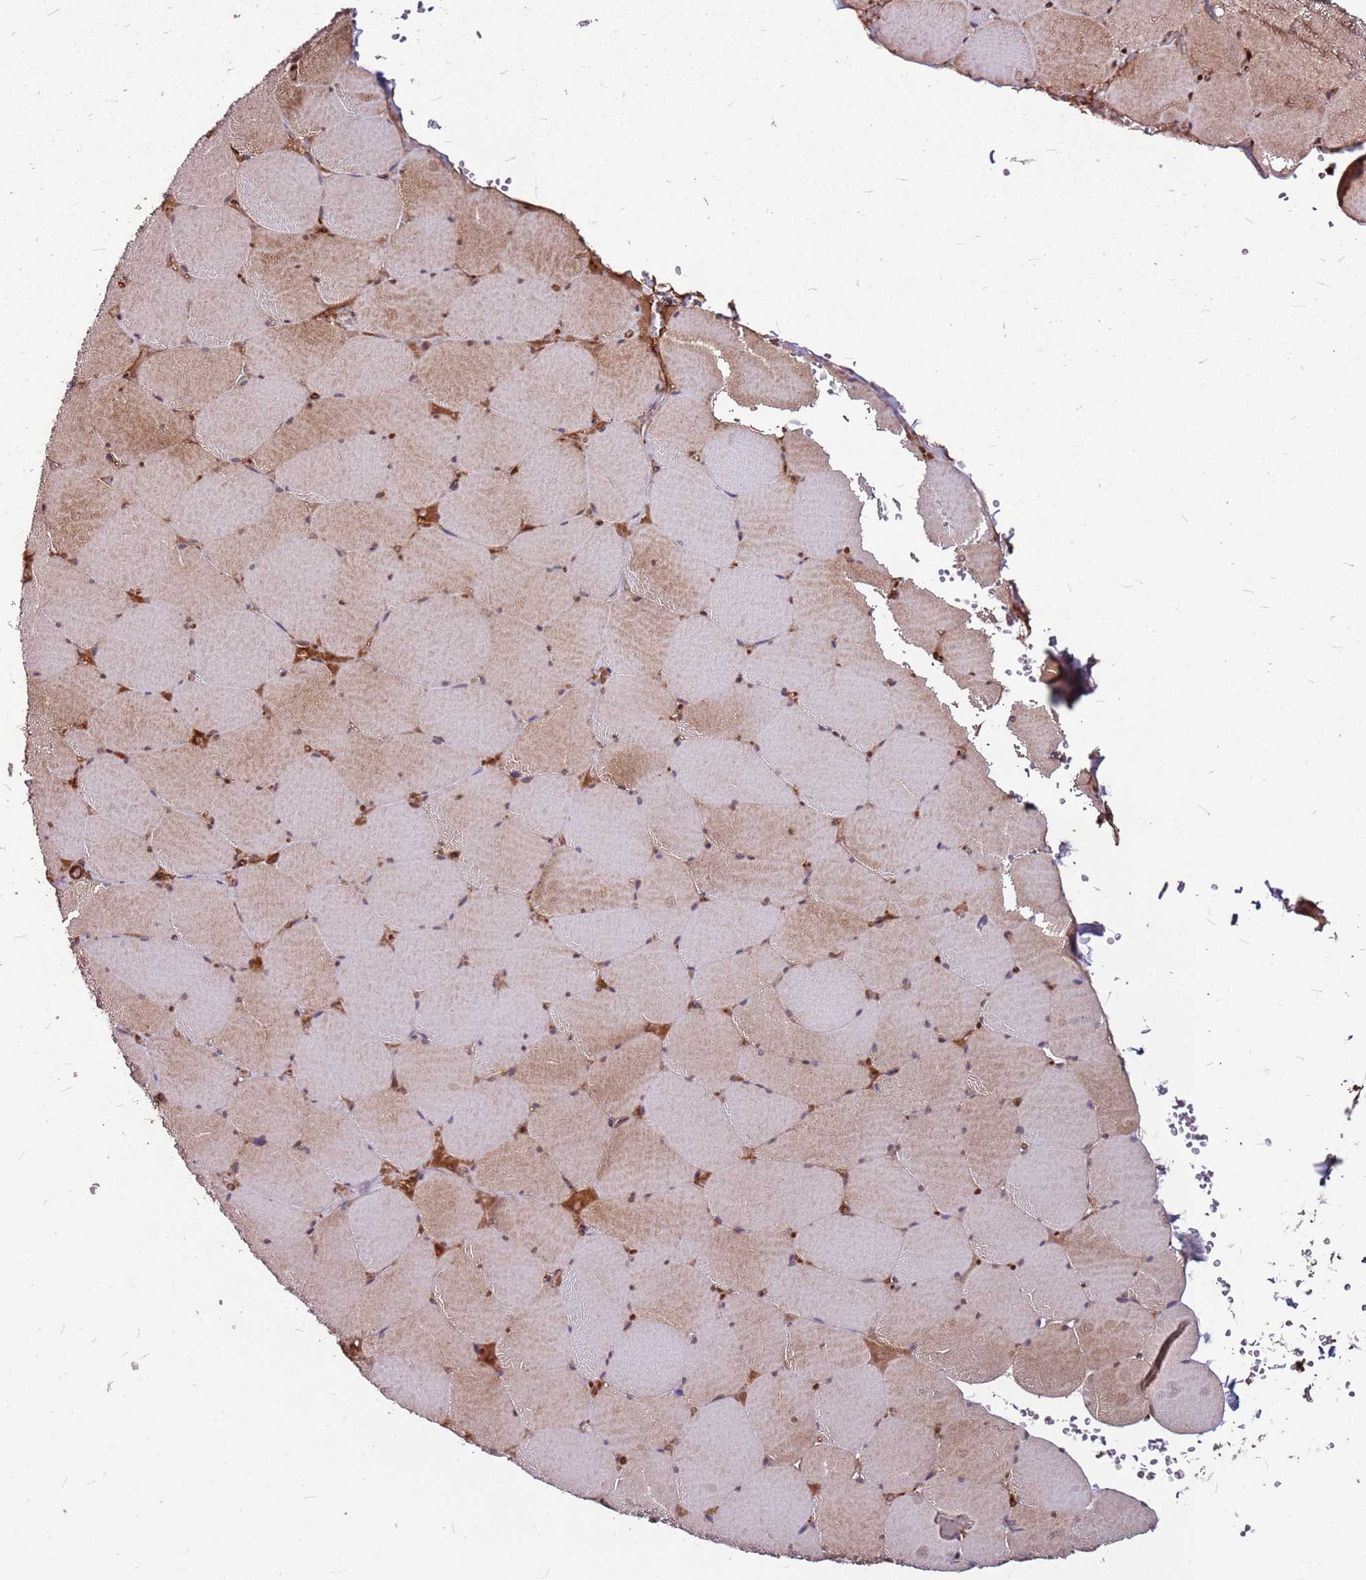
{"staining": {"intensity": "moderate", "quantity": "25%-75%", "location": "cytoplasmic/membranous"}, "tissue": "skeletal muscle", "cell_type": "Myocytes", "image_type": "normal", "snomed": [{"axis": "morphology", "description": "Normal tissue, NOS"}, {"axis": "topography", "description": "Skeletal muscle"}, {"axis": "topography", "description": "Head-Neck"}], "caption": "Skeletal muscle stained with immunohistochemistry (IHC) demonstrates moderate cytoplasmic/membranous expression in about 25%-75% of myocytes. The staining was performed using DAB, with brown indicating positive protein expression. Nuclei are stained blue with hematoxylin.", "gene": "LYPLAL1", "patient": {"sex": "male", "age": 66}}